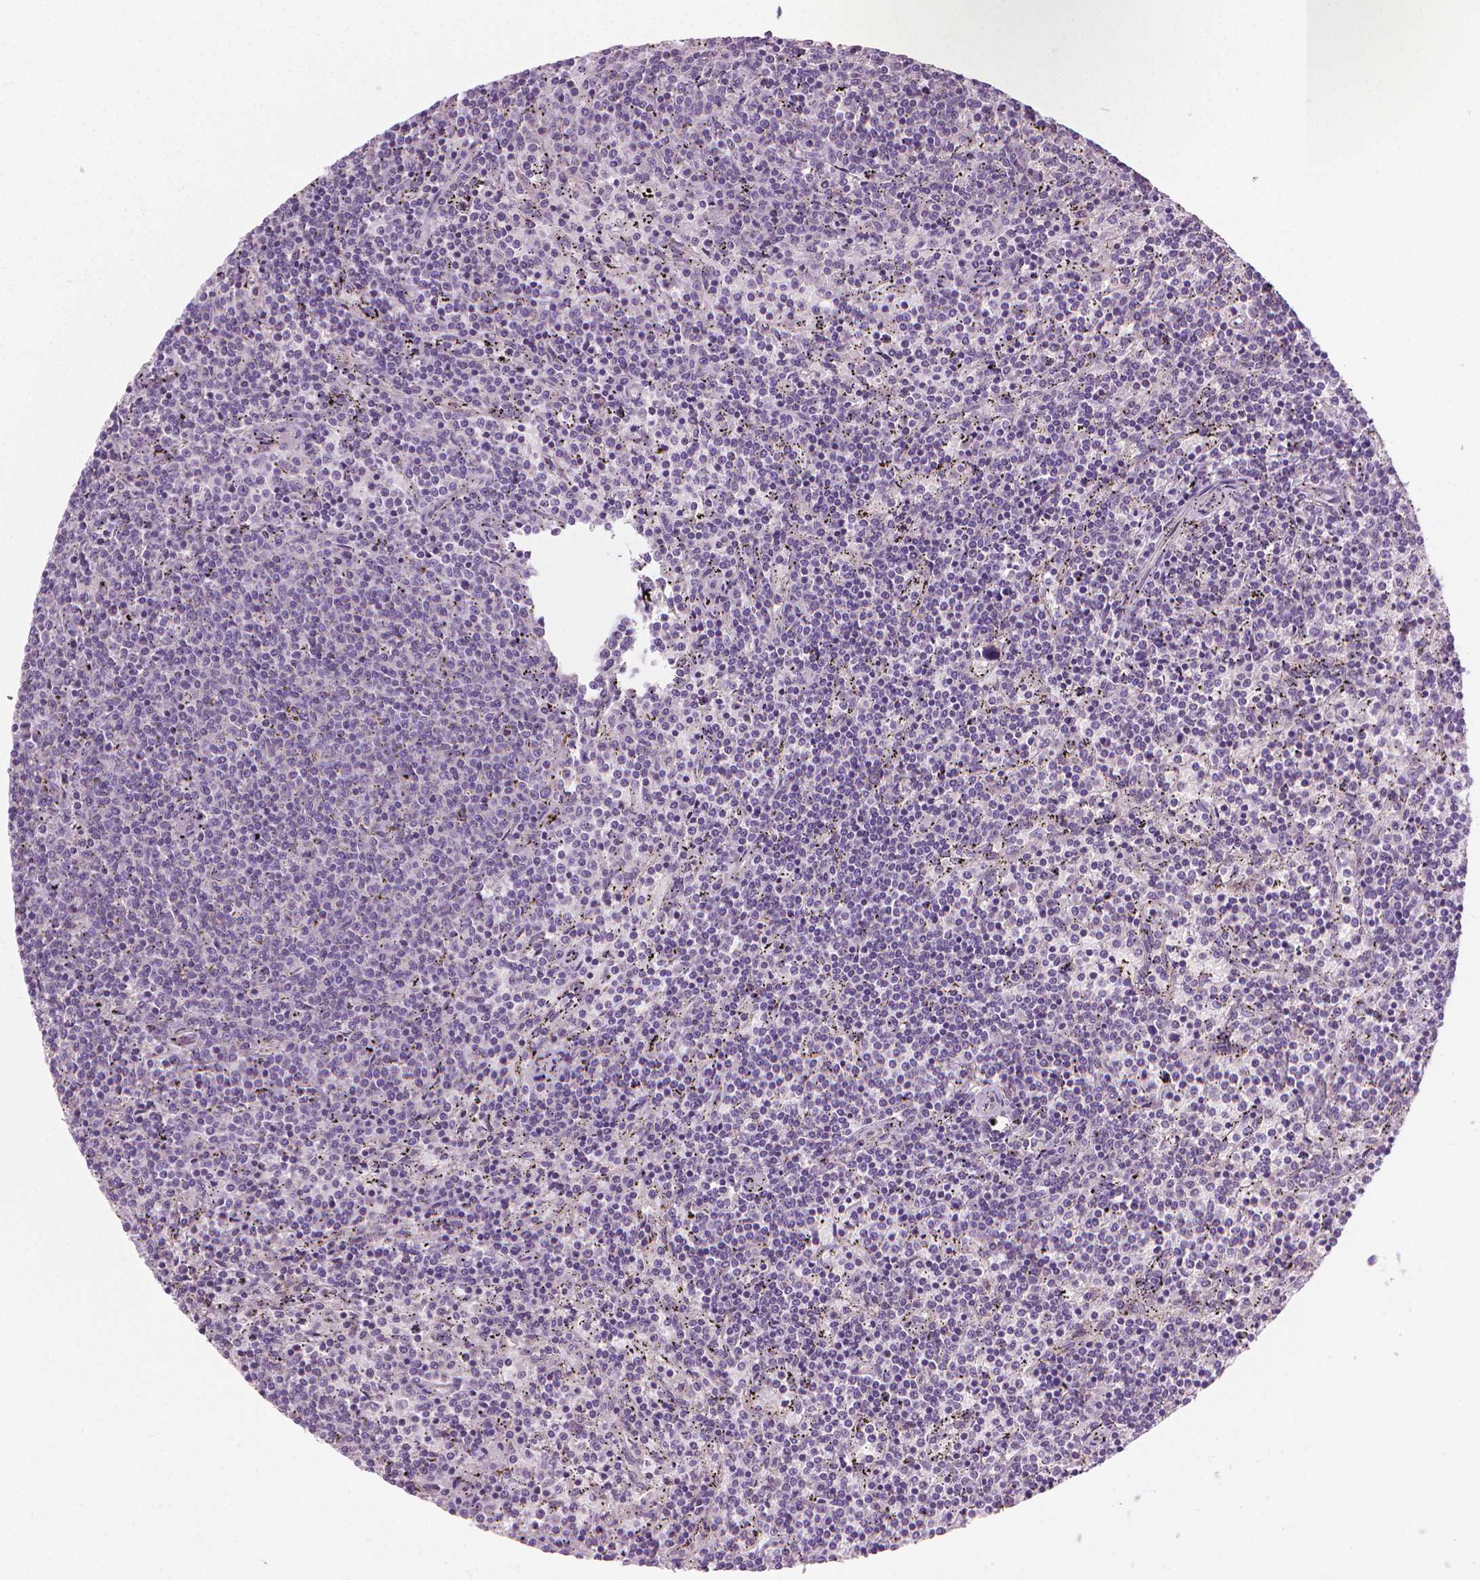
{"staining": {"intensity": "negative", "quantity": "none", "location": "none"}, "tissue": "lymphoma", "cell_type": "Tumor cells", "image_type": "cancer", "snomed": [{"axis": "morphology", "description": "Malignant lymphoma, non-Hodgkin's type, Low grade"}, {"axis": "topography", "description": "Spleen"}], "caption": "Lymphoma stained for a protein using immunohistochemistry (IHC) reveals no staining tumor cells.", "gene": "RIIAD1", "patient": {"sex": "female", "age": 50}}